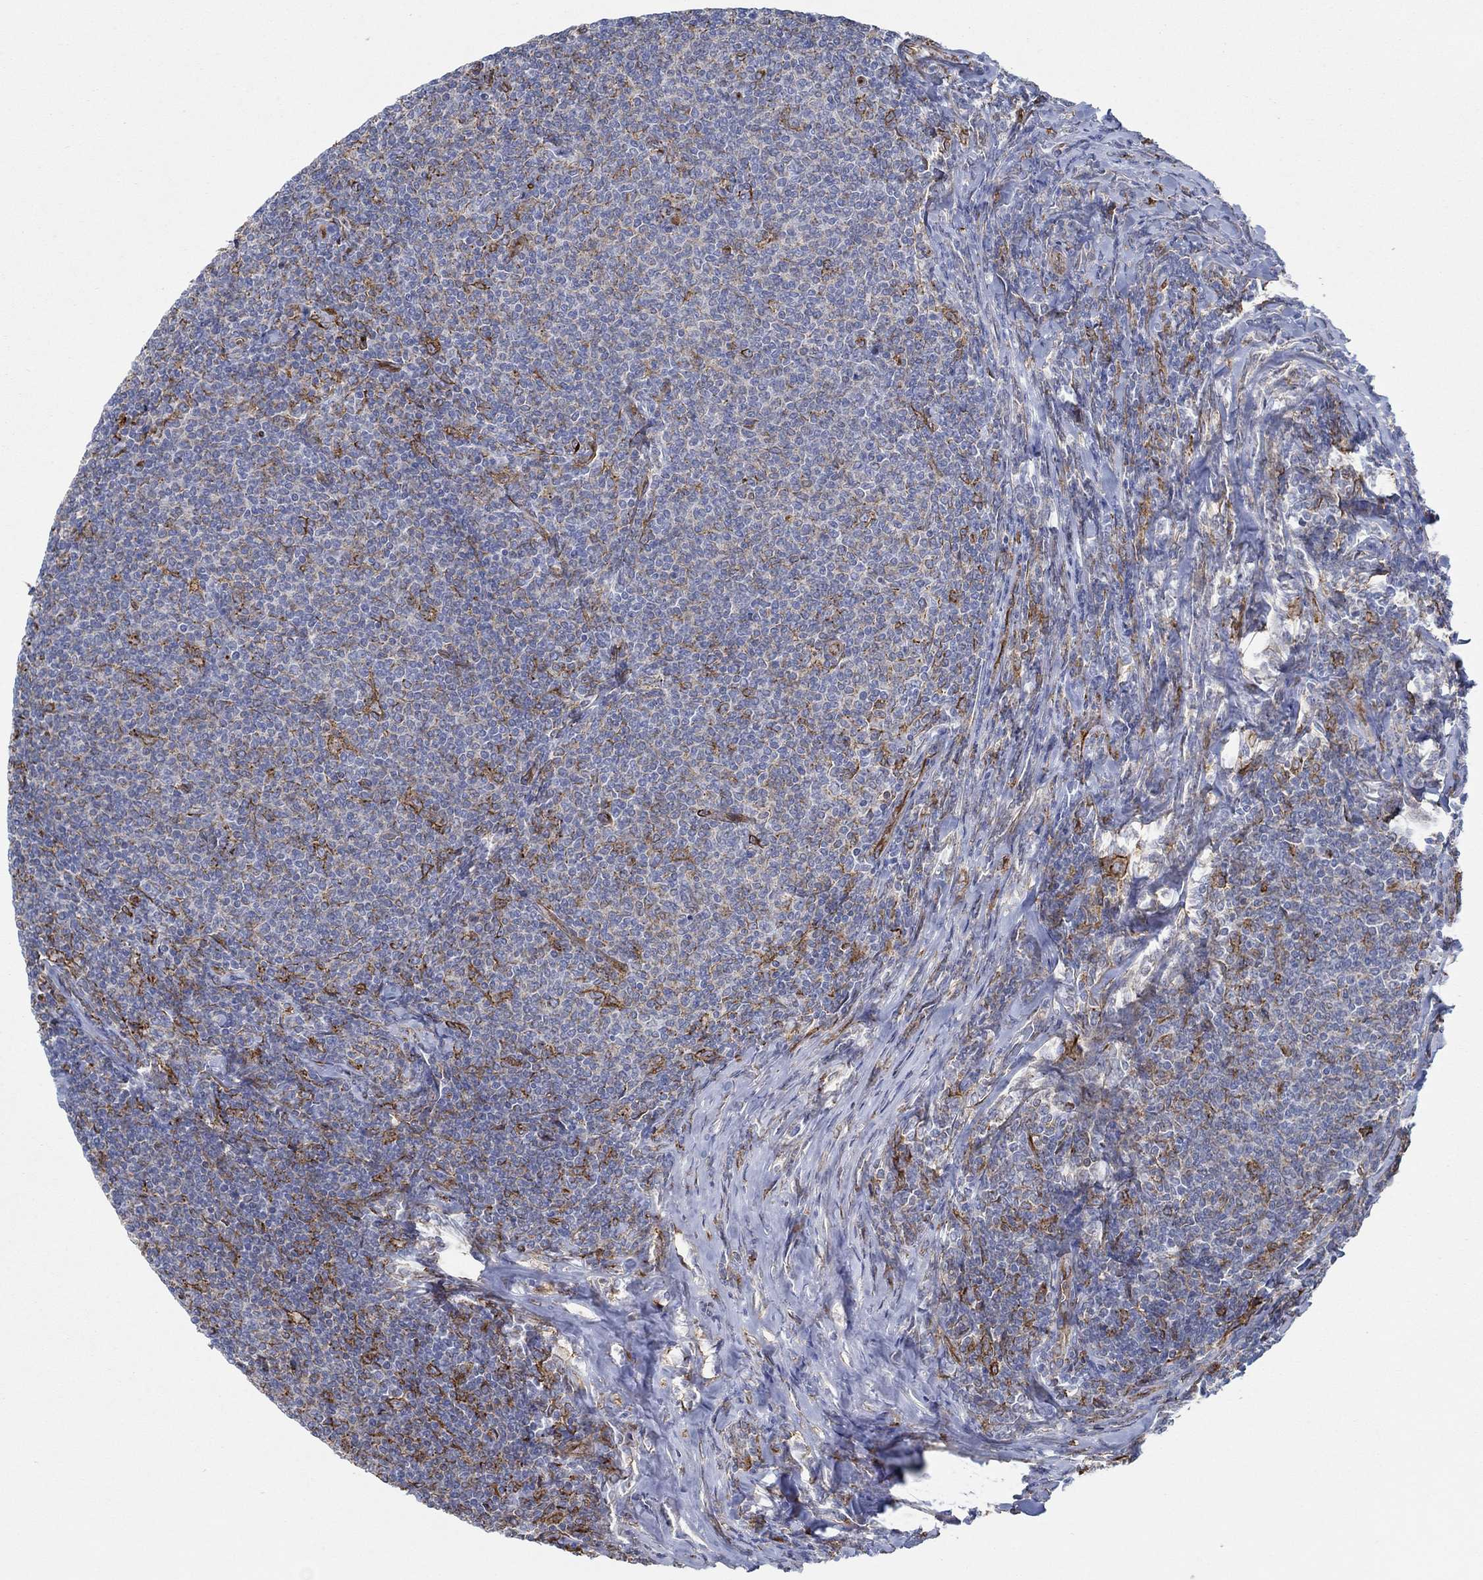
{"staining": {"intensity": "strong", "quantity": "25%-75%", "location": "cytoplasmic/membranous"}, "tissue": "lymphoma", "cell_type": "Tumor cells", "image_type": "cancer", "snomed": [{"axis": "morphology", "description": "Malignant lymphoma, non-Hodgkin's type, Low grade"}, {"axis": "topography", "description": "Lymph node"}], "caption": "Strong cytoplasmic/membranous protein positivity is seen in about 25%-75% of tumor cells in lymphoma.", "gene": "STC2", "patient": {"sex": "male", "age": 52}}